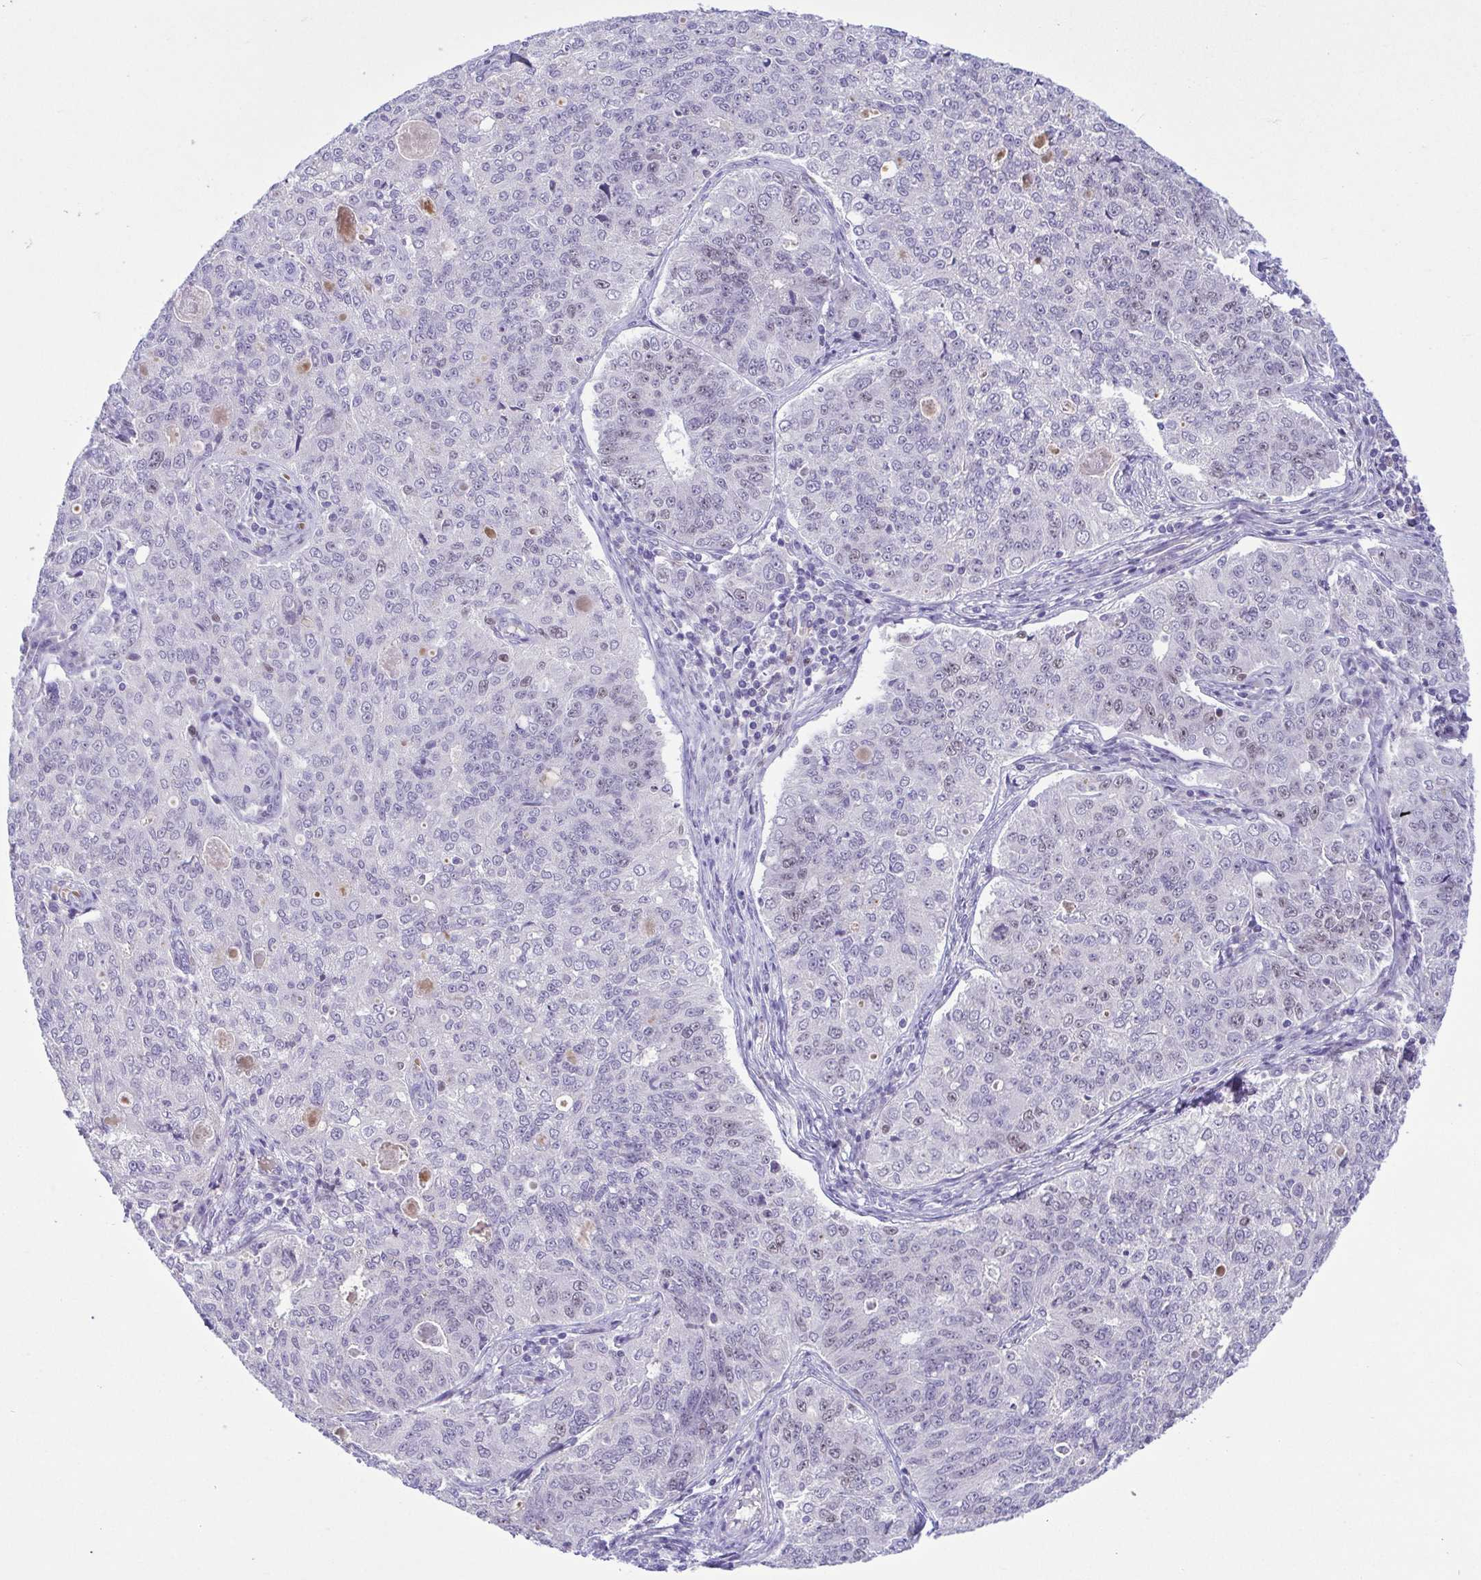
{"staining": {"intensity": "weak", "quantity": "<25%", "location": "nuclear"}, "tissue": "endometrial cancer", "cell_type": "Tumor cells", "image_type": "cancer", "snomed": [{"axis": "morphology", "description": "Adenocarcinoma, NOS"}, {"axis": "topography", "description": "Endometrium"}], "caption": "Adenocarcinoma (endometrial) was stained to show a protein in brown. There is no significant positivity in tumor cells.", "gene": "TIPIN", "patient": {"sex": "female", "age": 43}}